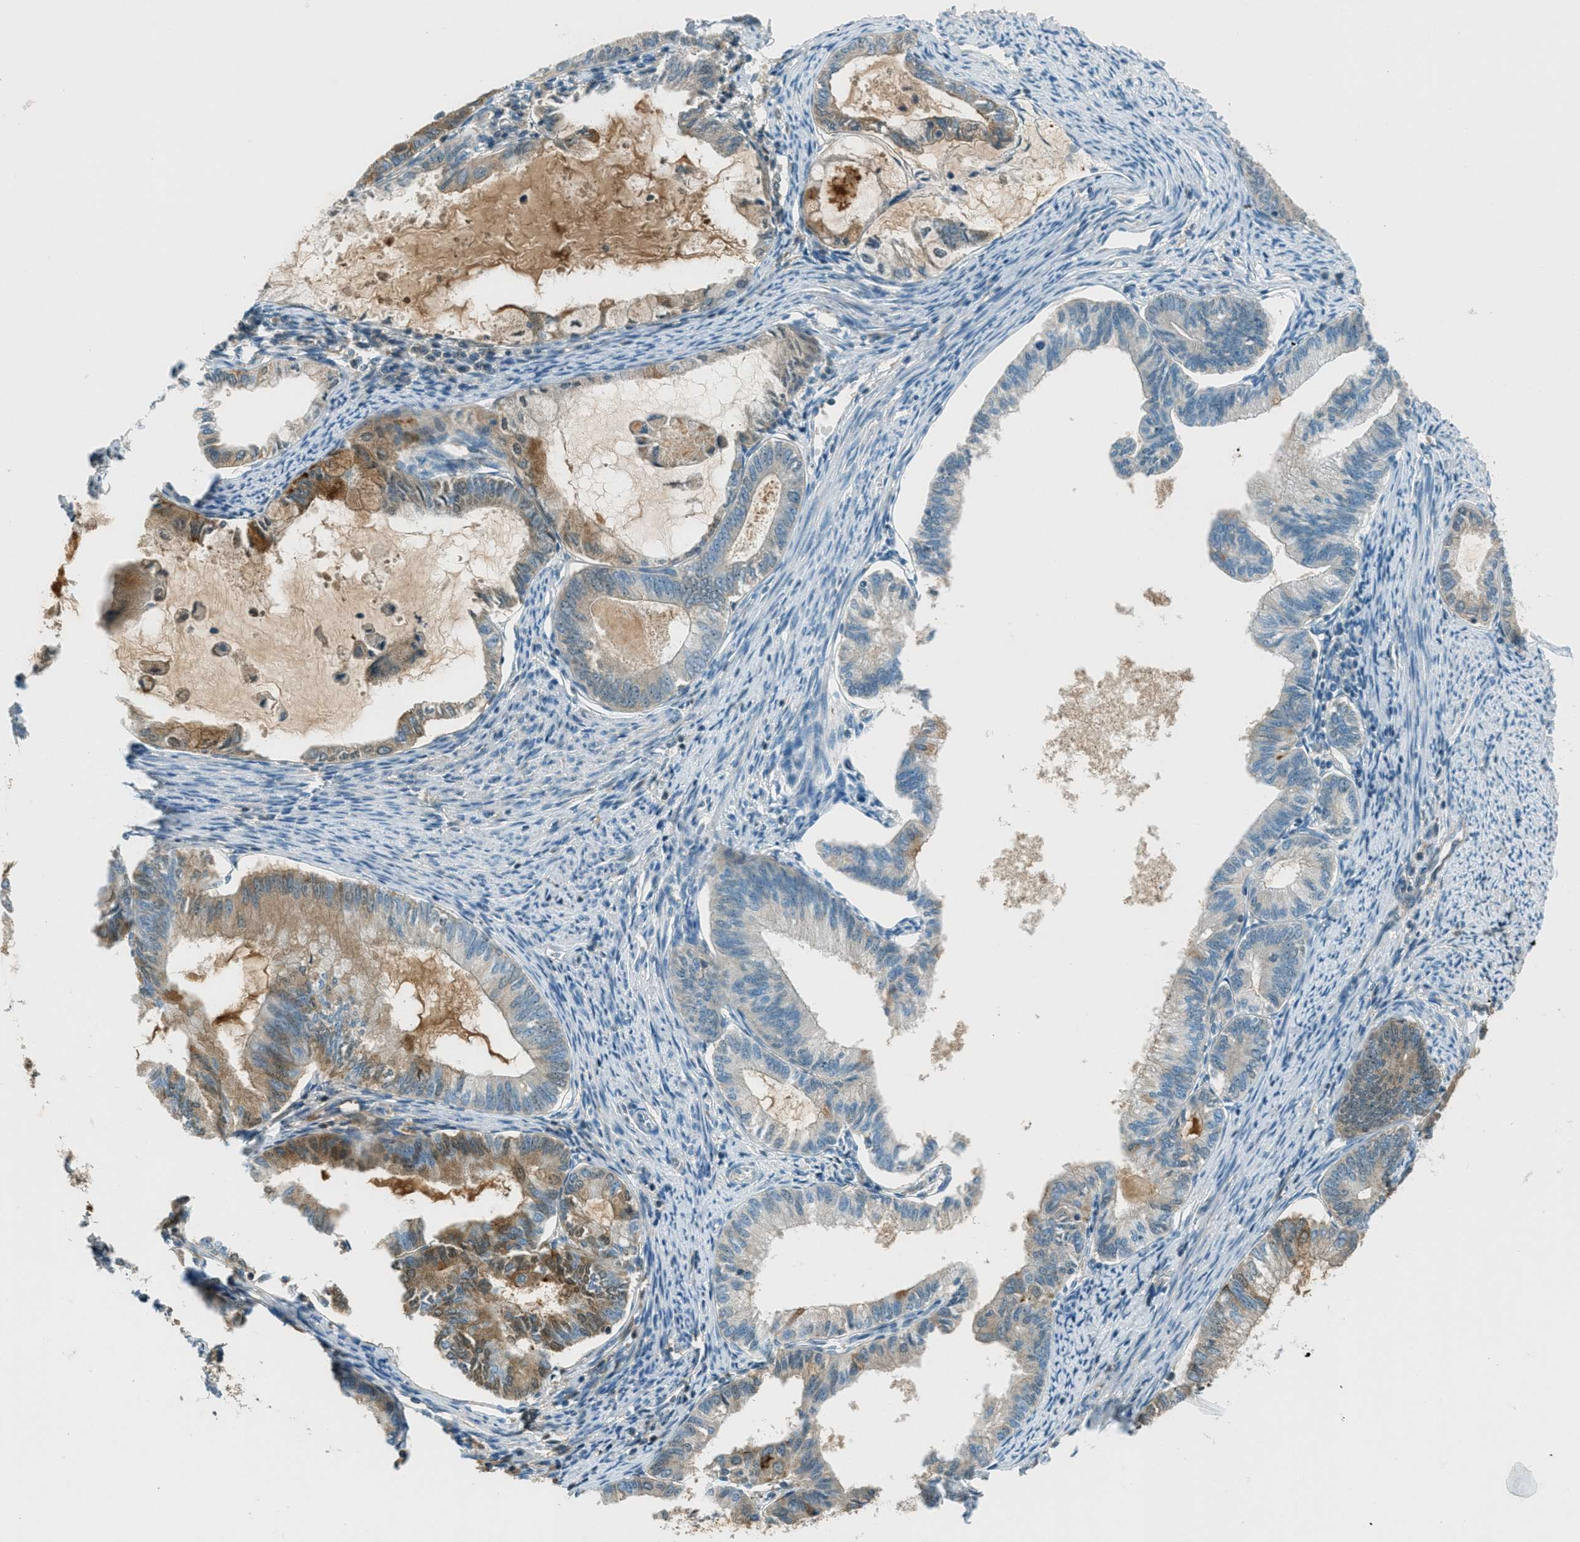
{"staining": {"intensity": "moderate", "quantity": "25%-75%", "location": "cytoplasmic/membranous"}, "tissue": "endometrial cancer", "cell_type": "Tumor cells", "image_type": "cancer", "snomed": [{"axis": "morphology", "description": "Adenocarcinoma, NOS"}, {"axis": "topography", "description": "Endometrium"}], "caption": "Immunohistochemistry (IHC) of human adenocarcinoma (endometrial) exhibits medium levels of moderate cytoplasmic/membranous expression in approximately 25%-75% of tumor cells.", "gene": "MSLN", "patient": {"sex": "female", "age": 86}}